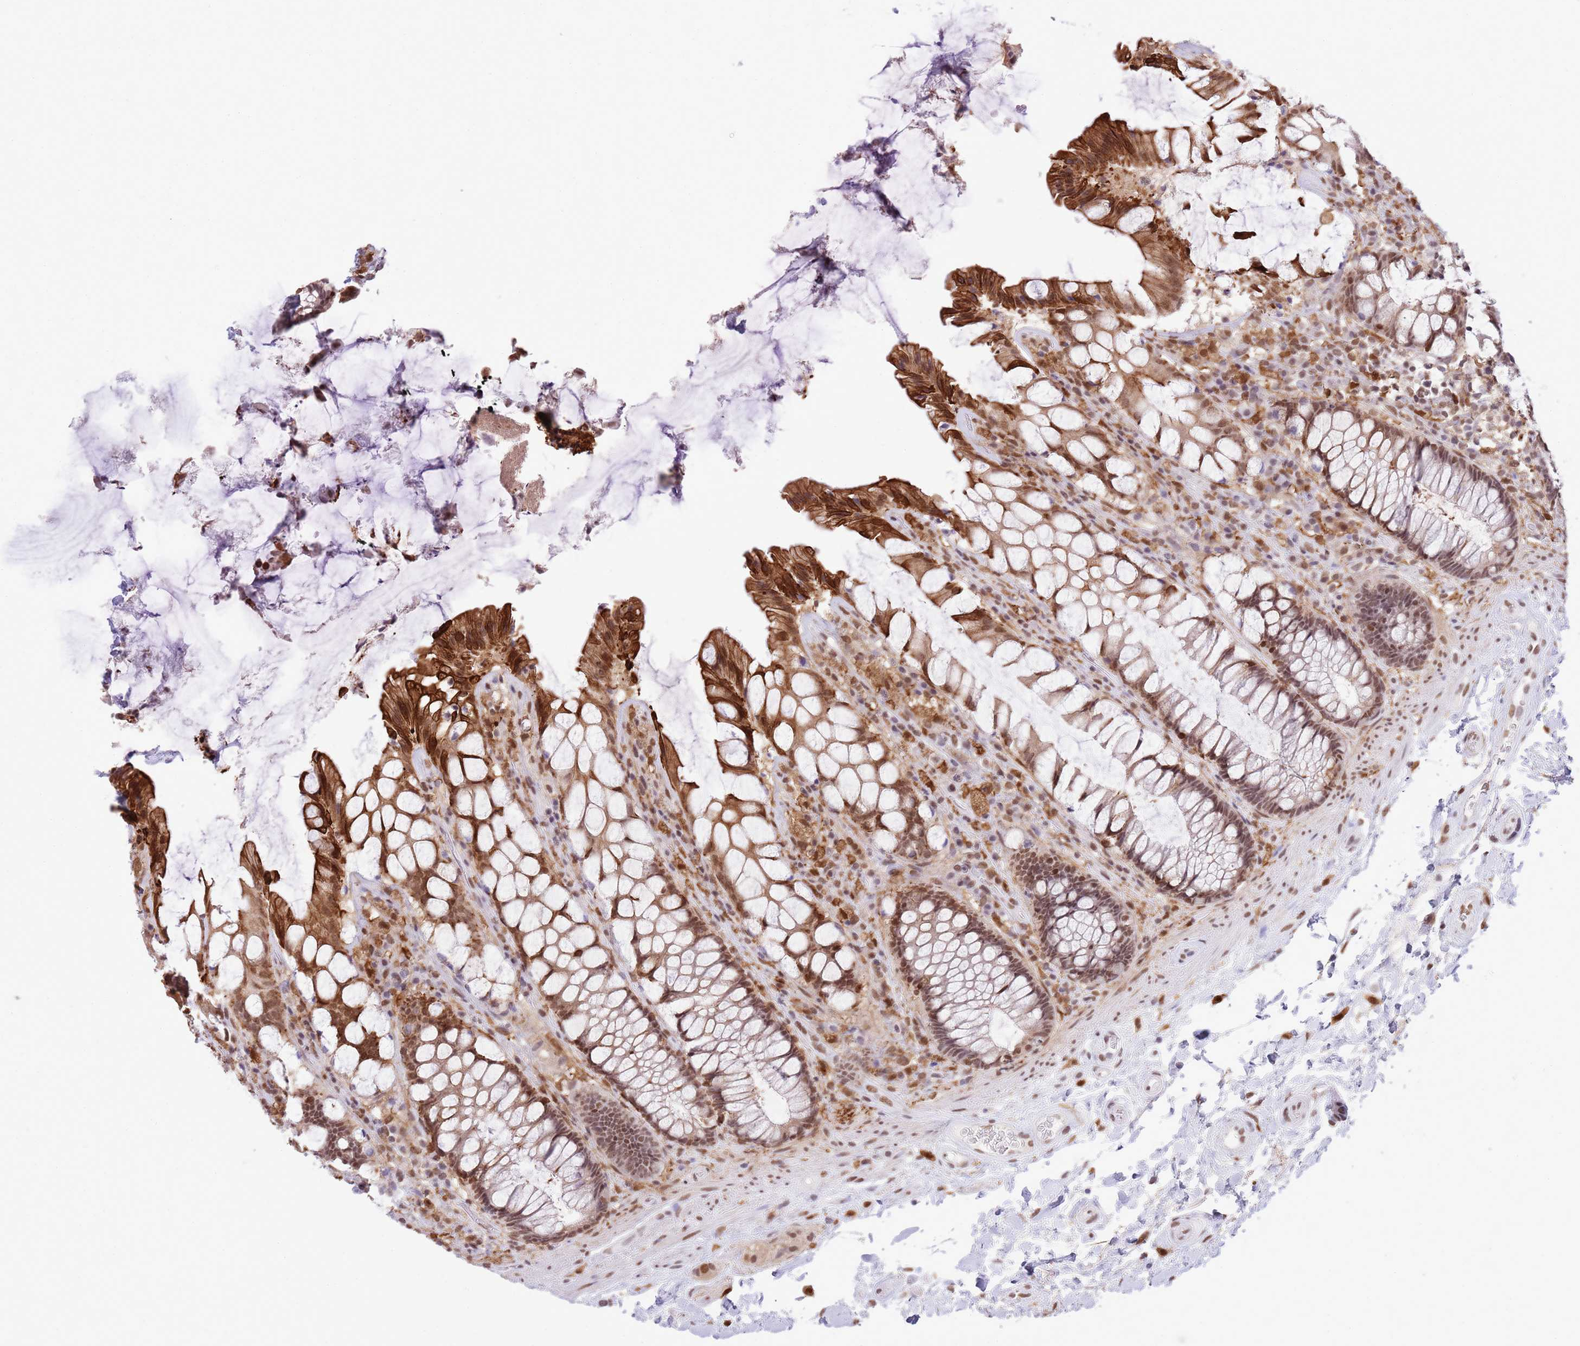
{"staining": {"intensity": "moderate", "quantity": ">75%", "location": "cytoplasmic/membranous,nuclear"}, "tissue": "rectum", "cell_type": "Glandular cells", "image_type": "normal", "snomed": [{"axis": "morphology", "description": "Normal tissue, NOS"}, {"axis": "topography", "description": "Rectum"}], "caption": "Immunohistochemistry (IHC) of benign rectum exhibits medium levels of moderate cytoplasmic/membranous,nuclear positivity in approximately >75% of glandular cells. Using DAB (brown) and hematoxylin (blue) stains, captured at high magnification using brightfield microscopy.", "gene": "TRIM32", "patient": {"sex": "female", "age": 58}}